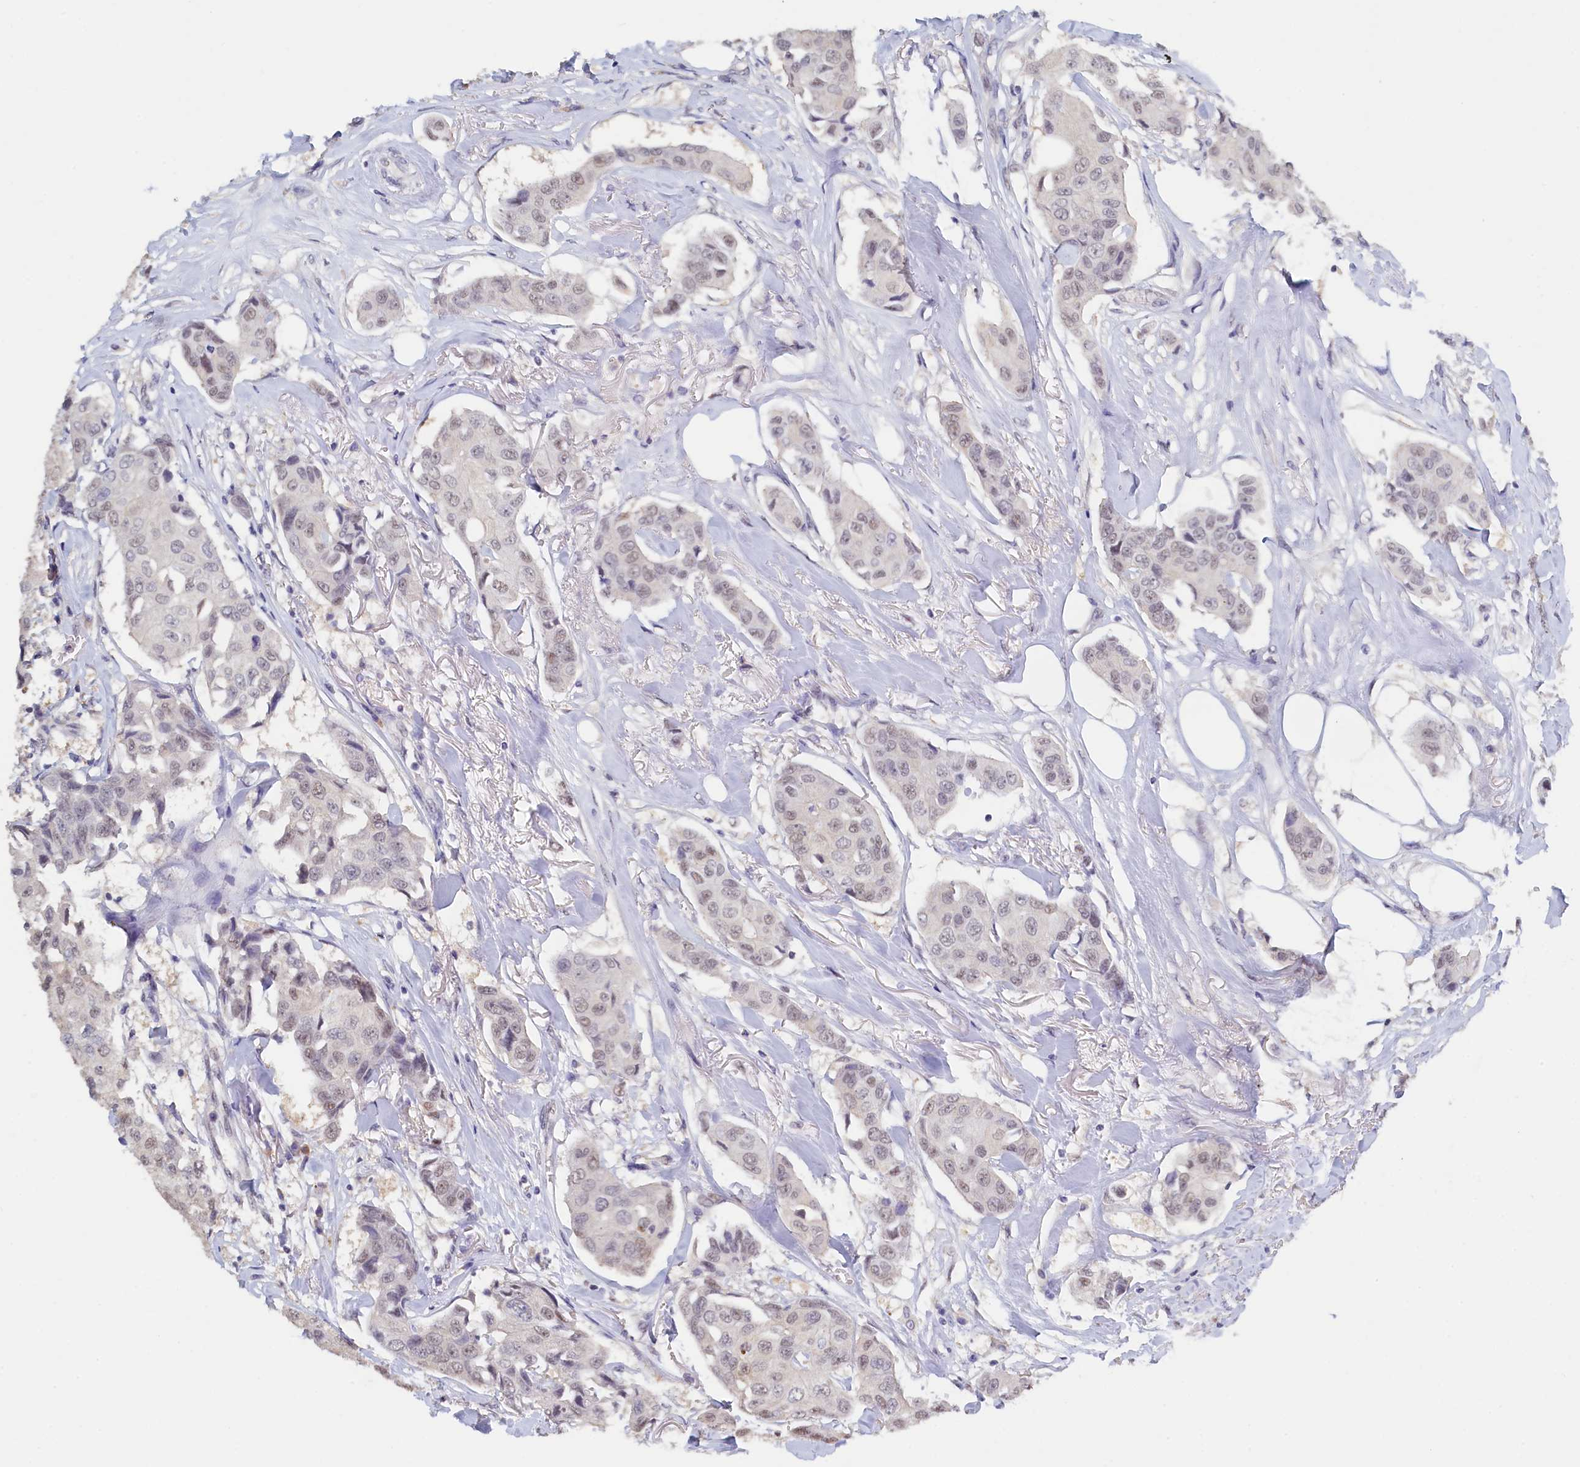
{"staining": {"intensity": "weak", "quantity": "<25%", "location": "nuclear"}, "tissue": "breast cancer", "cell_type": "Tumor cells", "image_type": "cancer", "snomed": [{"axis": "morphology", "description": "Duct carcinoma"}, {"axis": "topography", "description": "Breast"}], "caption": "Breast cancer (intraductal carcinoma) was stained to show a protein in brown. There is no significant expression in tumor cells.", "gene": "MOSPD3", "patient": {"sex": "female", "age": 80}}